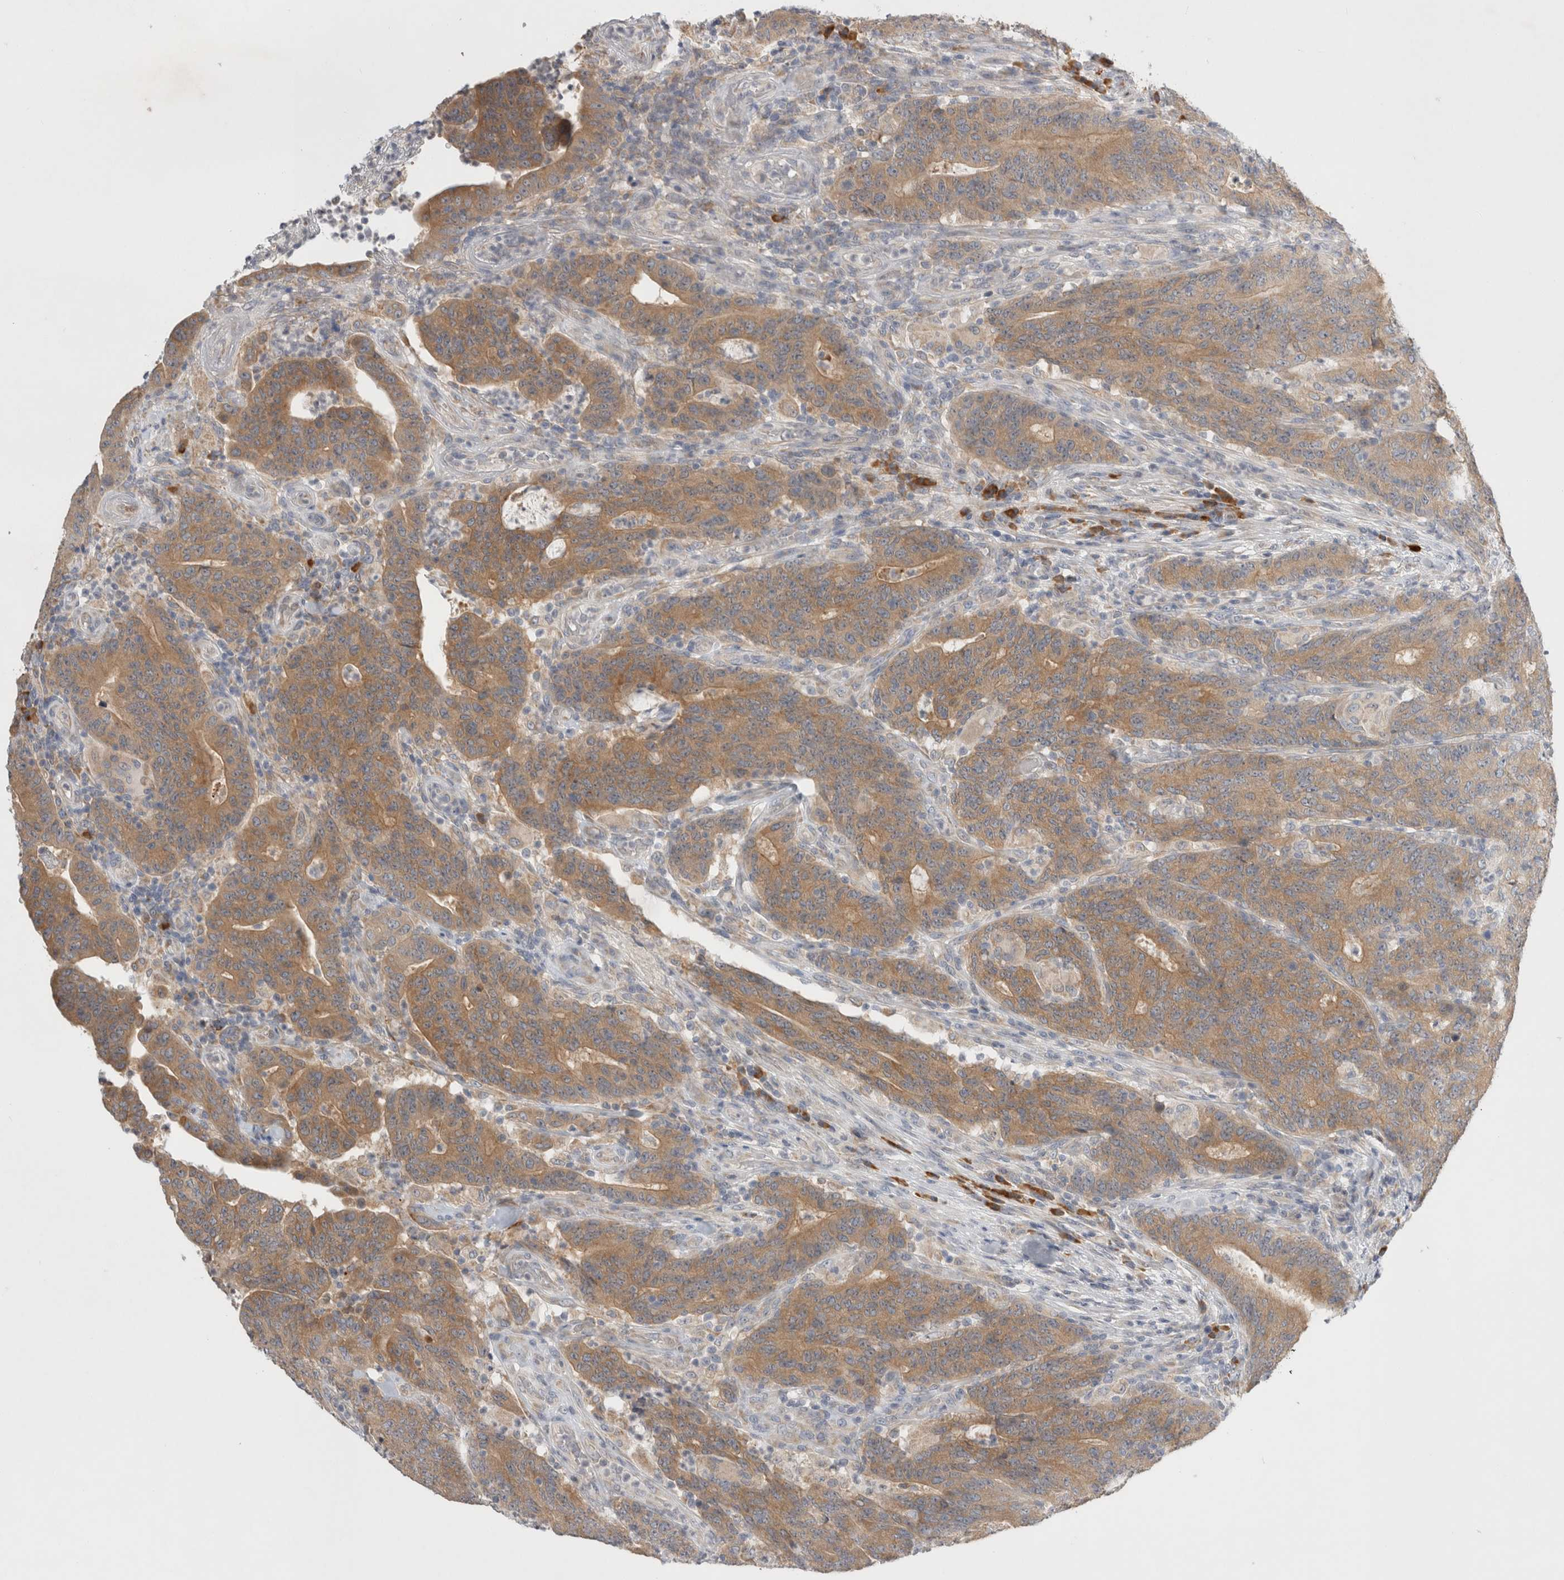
{"staining": {"intensity": "moderate", "quantity": ">75%", "location": "cytoplasmic/membranous"}, "tissue": "colorectal cancer", "cell_type": "Tumor cells", "image_type": "cancer", "snomed": [{"axis": "morphology", "description": "Normal tissue, NOS"}, {"axis": "morphology", "description": "Adenocarcinoma, NOS"}, {"axis": "topography", "description": "Colon"}], "caption": "An image showing moderate cytoplasmic/membranous expression in about >75% of tumor cells in adenocarcinoma (colorectal), as visualized by brown immunohistochemical staining.", "gene": "NEDD4L", "patient": {"sex": "female", "age": 75}}